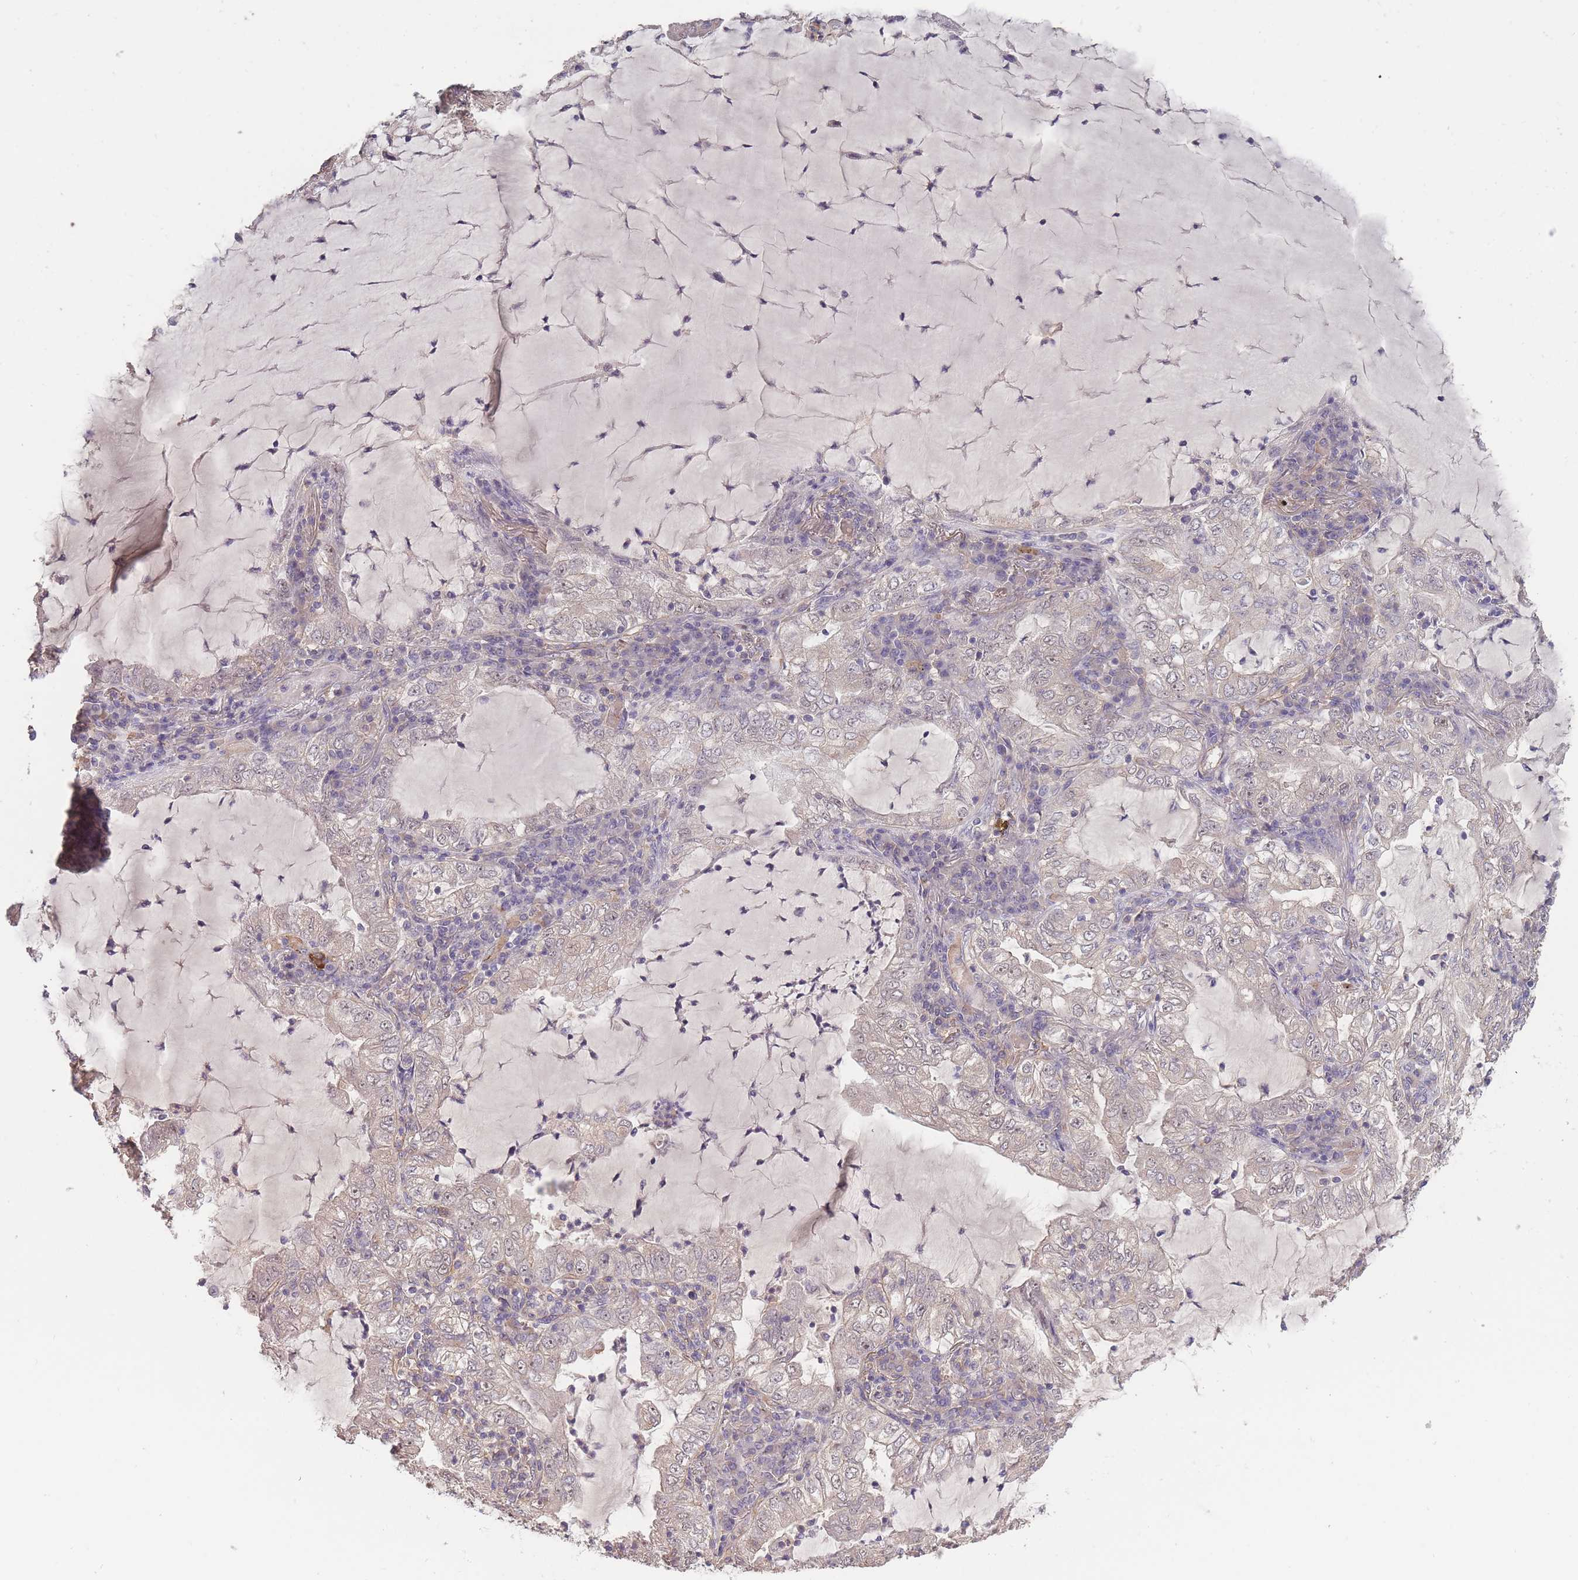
{"staining": {"intensity": "weak", "quantity": "<25%", "location": "nuclear"}, "tissue": "lung cancer", "cell_type": "Tumor cells", "image_type": "cancer", "snomed": [{"axis": "morphology", "description": "Adenocarcinoma, NOS"}, {"axis": "topography", "description": "Lung"}], "caption": "High magnification brightfield microscopy of lung cancer stained with DAB (3,3'-diaminobenzidine) (brown) and counterstained with hematoxylin (blue): tumor cells show no significant staining.", "gene": "KIAA1755", "patient": {"sex": "female", "age": 73}}